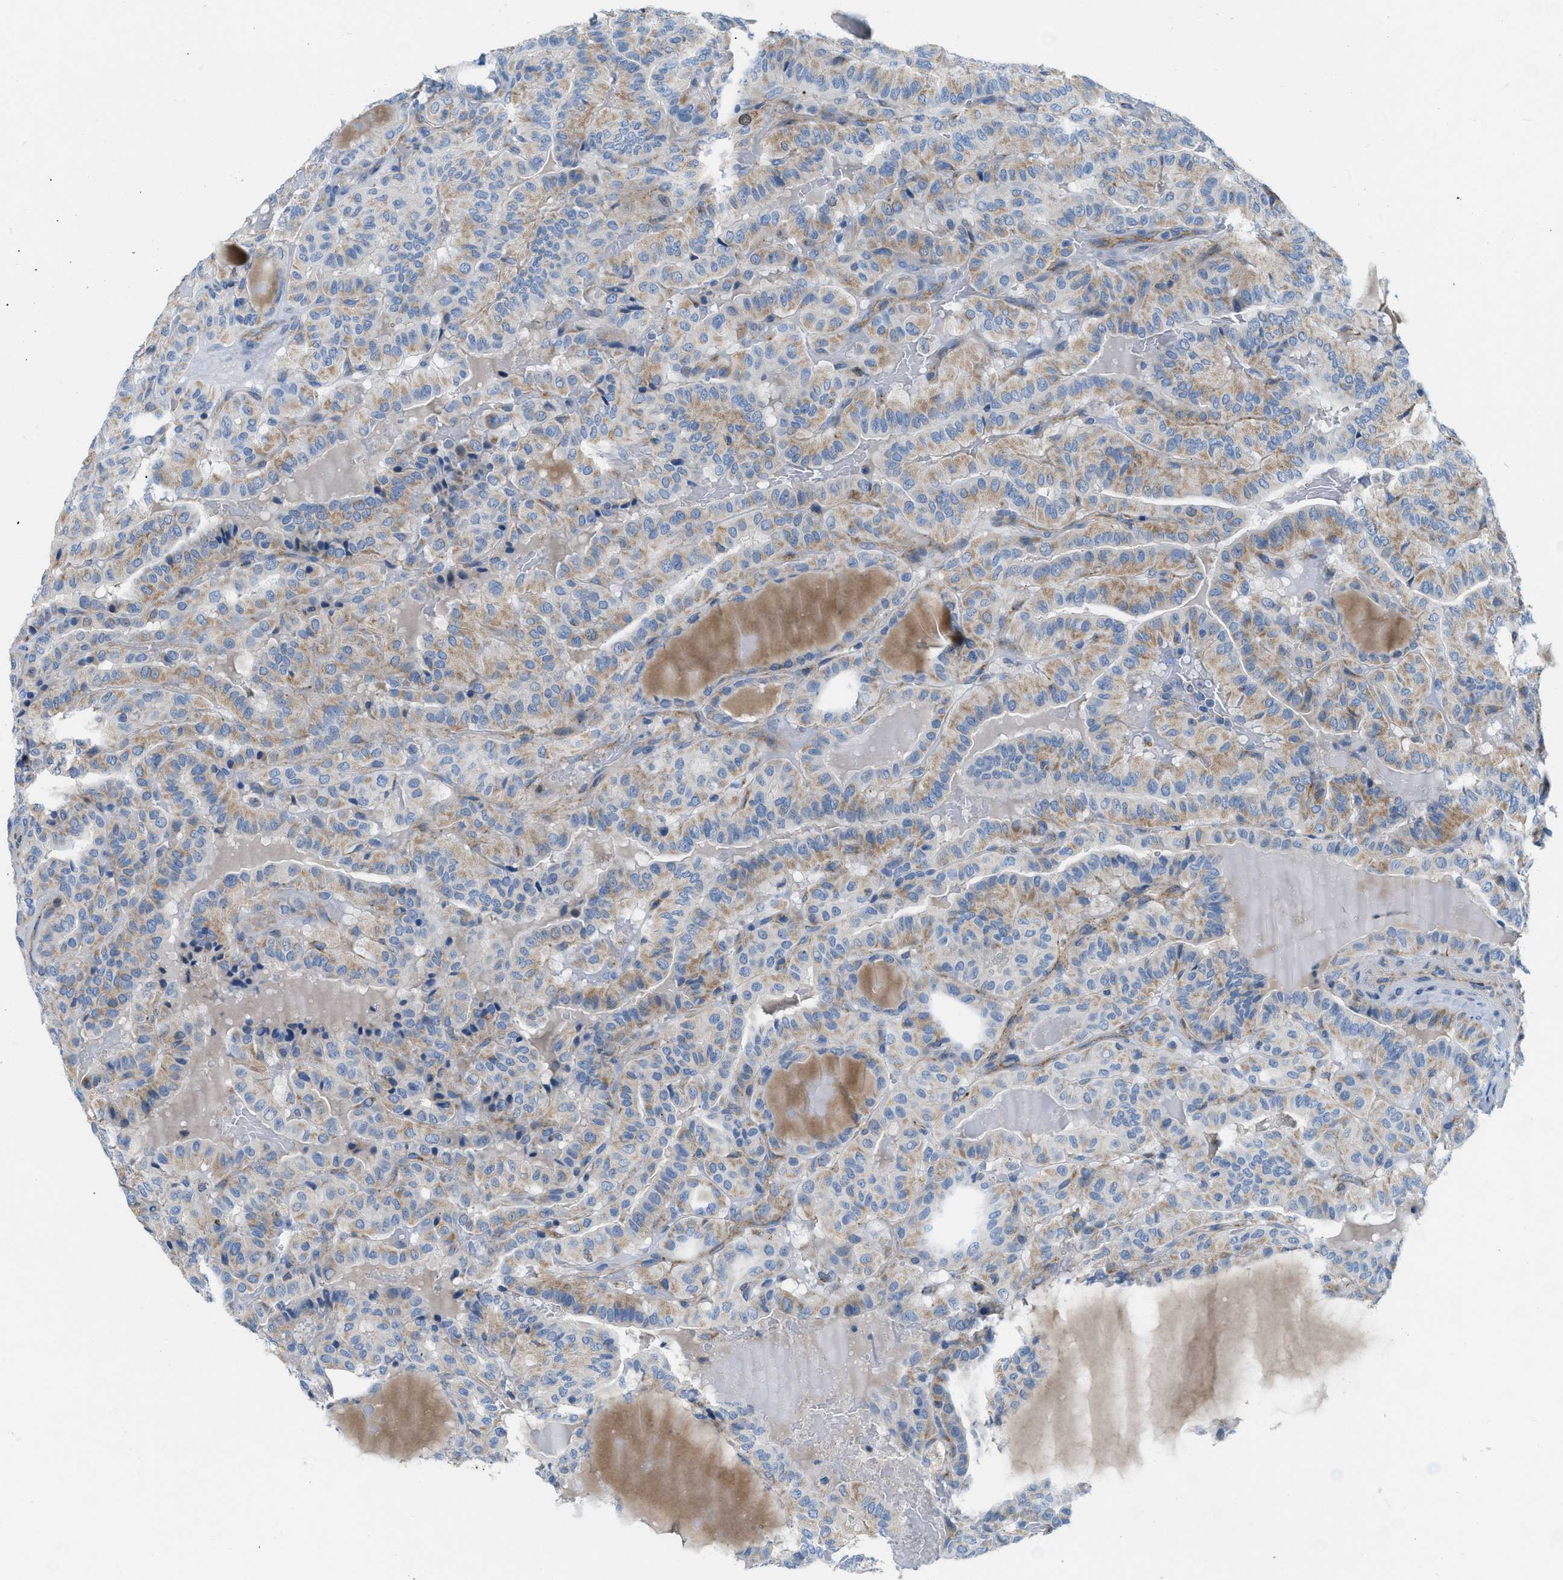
{"staining": {"intensity": "moderate", "quantity": "25%-75%", "location": "cytoplasmic/membranous"}, "tissue": "thyroid cancer", "cell_type": "Tumor cells", "image_type": "cancer", "snomed": [{"axis": "morphology", "description": "Papillary adenocarcinoma, NOS"}, {"axis": "topography", "description": "Thyroid gland"}], "caption": "IHC of human thyroid papillary adenocarcinoma displays medium levels of moderate cytoplasmic/membranous positivity in about 25%-75% of tumor cells.", "gene": "JADE1", "patient": {"sex": "male", "age": 77}}